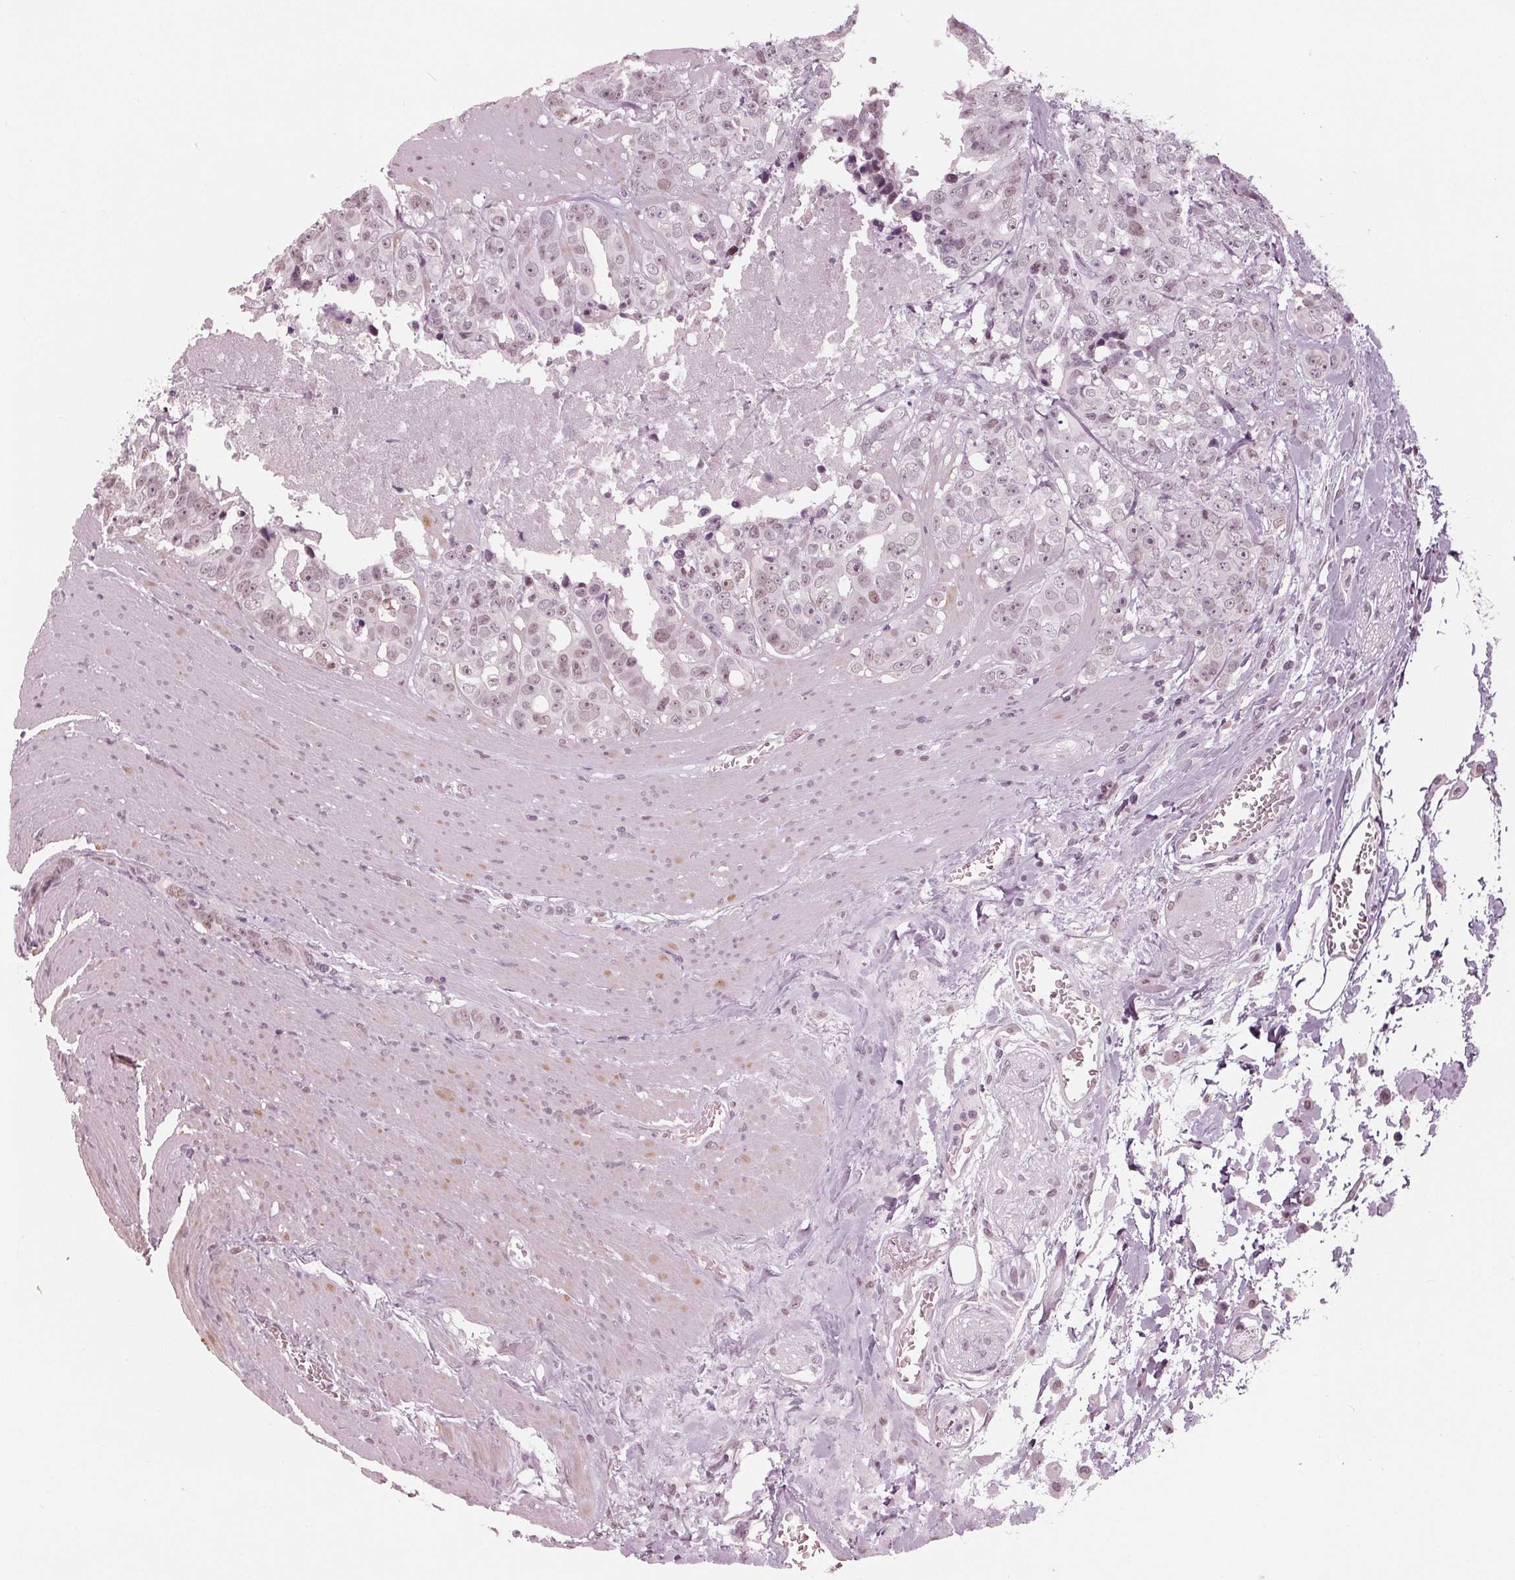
{"staining": {"intensity": "weak", "quantity": "25%-75%", "location": "nuclear"}, "tissue": "colorectal cancer", "cell_type": "Tumor cells", "image_type": "cancer", "snomed": [{"axis": "morphology", "description": "Adenocarcinoma, NOS"}, {"axis": "topography", "description": "Rectum"}], "caption": "A histopathology image of adenocarcinoma (colorectal) stained for a protein shows weak nuclear brown staining in tumor cells.", "gene": "DNMT3L", "patient": {"sex": "female", "age": 62}}